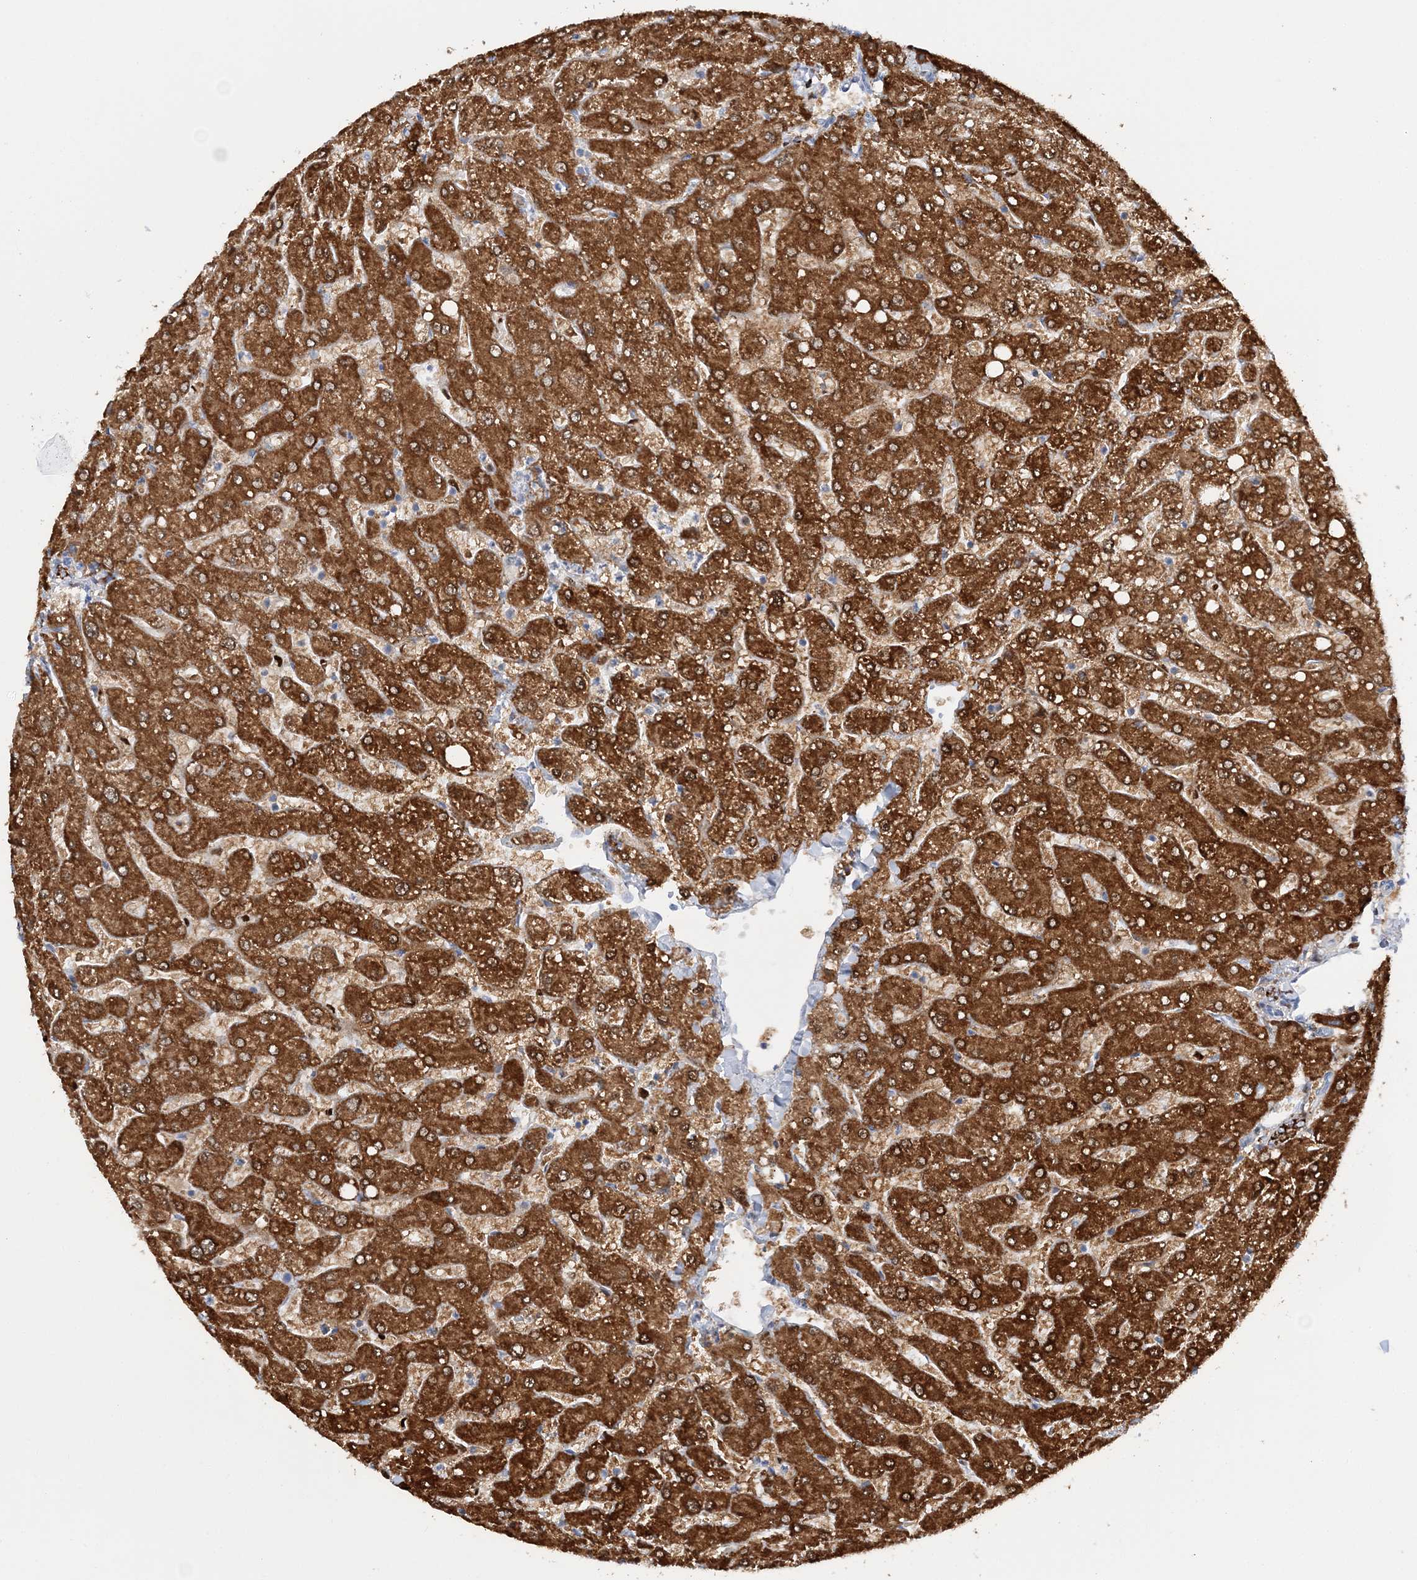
{"staining": {"intensity": "moderate", "quantity": ">75%", "location": "cytoplasmic/membranous"}, "tissue": "liver", "cell_type": "Cholangiocytes", "image_type": "normal", "snomed": [{"axis": "morphology", "description": "Normal tissue, NOS"}, {"axis": "topography", "description": "Liver"}], "caption": "Cholangiocytes exhibit moderate cytoplasmic/membranous staining in approximately >75% of cells in normal liver. Using DAB (3,3'-diaminobenzidine) (brown) and hematoxylin (blue) stains, captured at high magnification using brightfield microscopy.", "gene": "NIT2", "patient": {"sex": "male", "age": 55}}